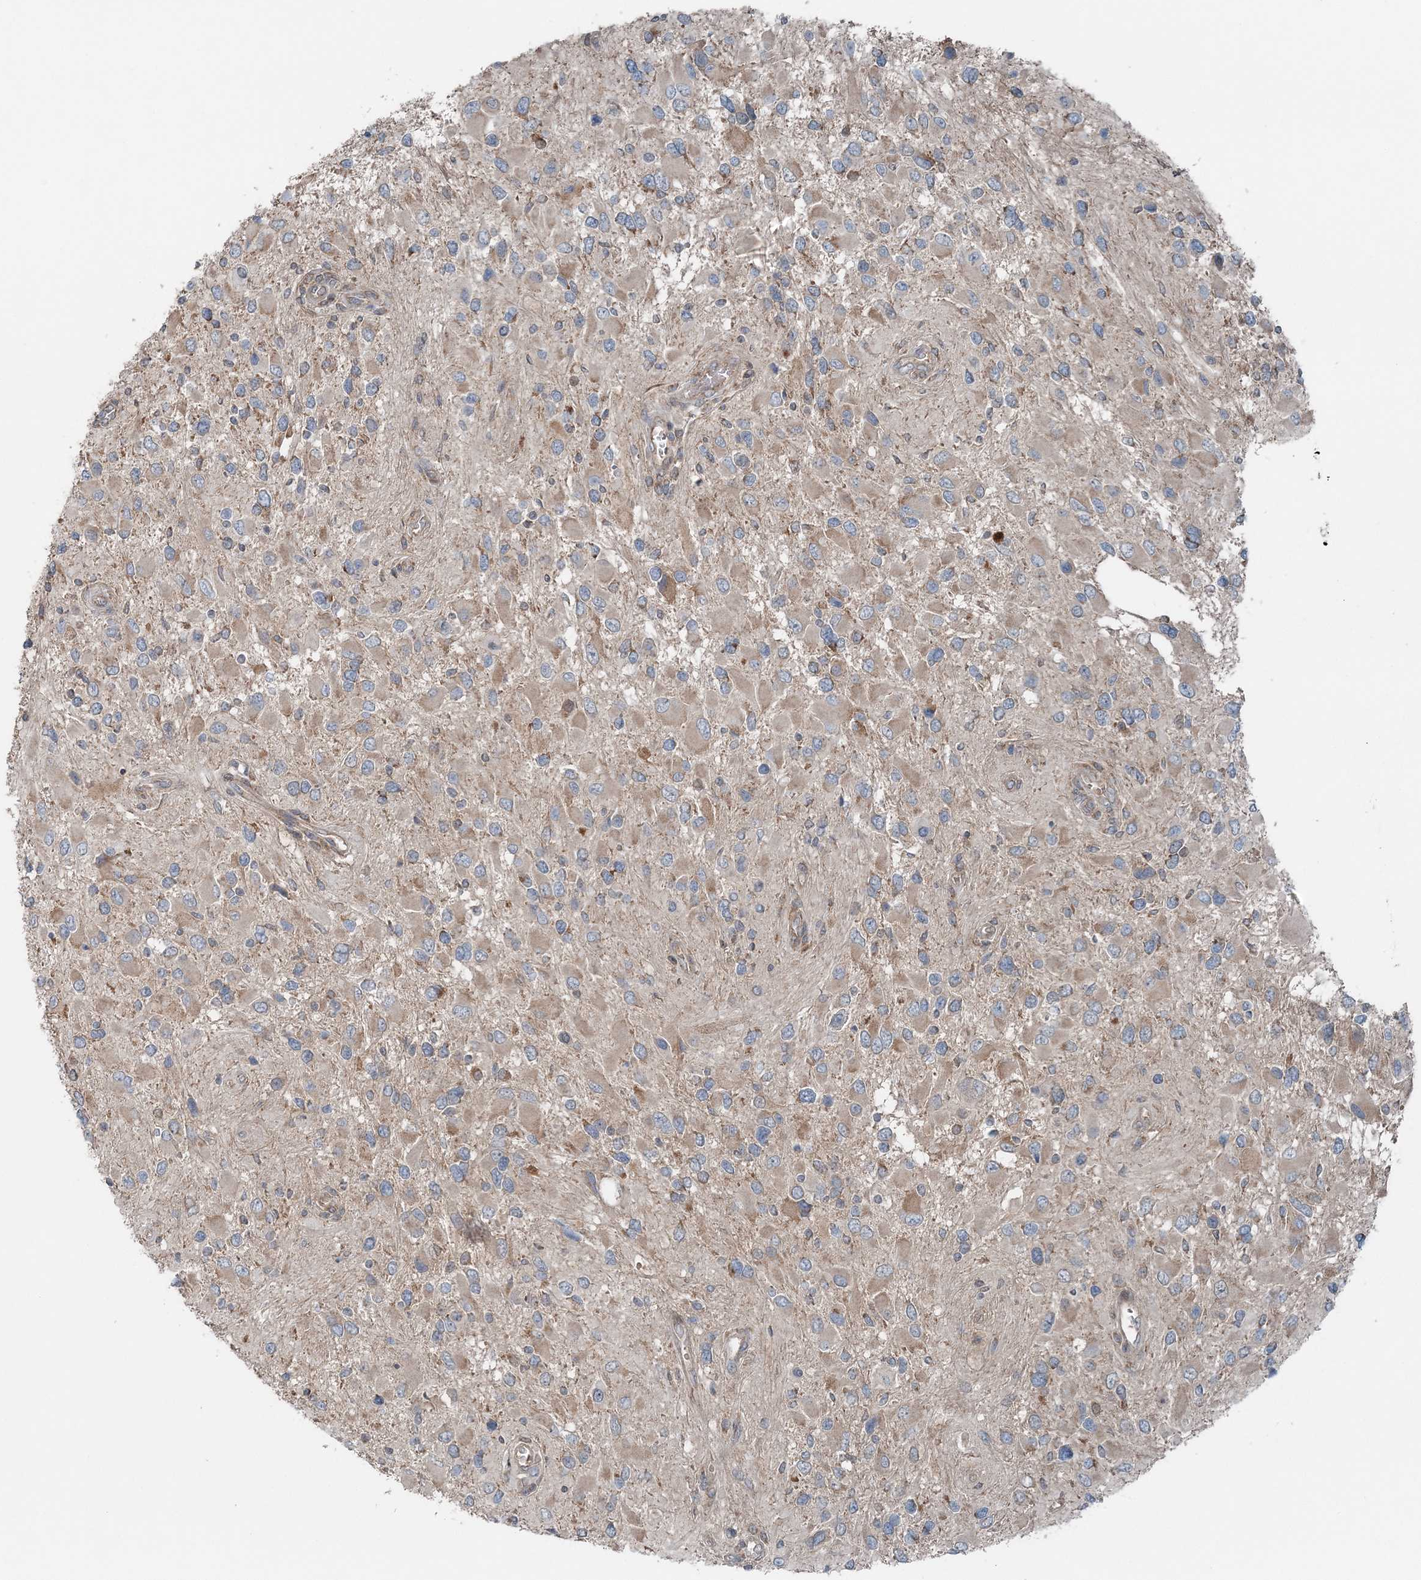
{"staining": {"intensity": "weak", "quantity": "<25%", "location": "cytoplasmic/membranous"}, "tissue": "glioma", "cell_type": "Tumor cells", "image_type": "cancer", "snomed": [{"axis": "morphology", "description": "Glioma, malignant, High grade"}, {"axis": "topography", "description": "Brain"}], "caption": "The histopathology image demonstrates no significant positivity in tumor cells of glioma.", "gene": "ASNSD1", "patient": {"sex": "male", "age": 53}}